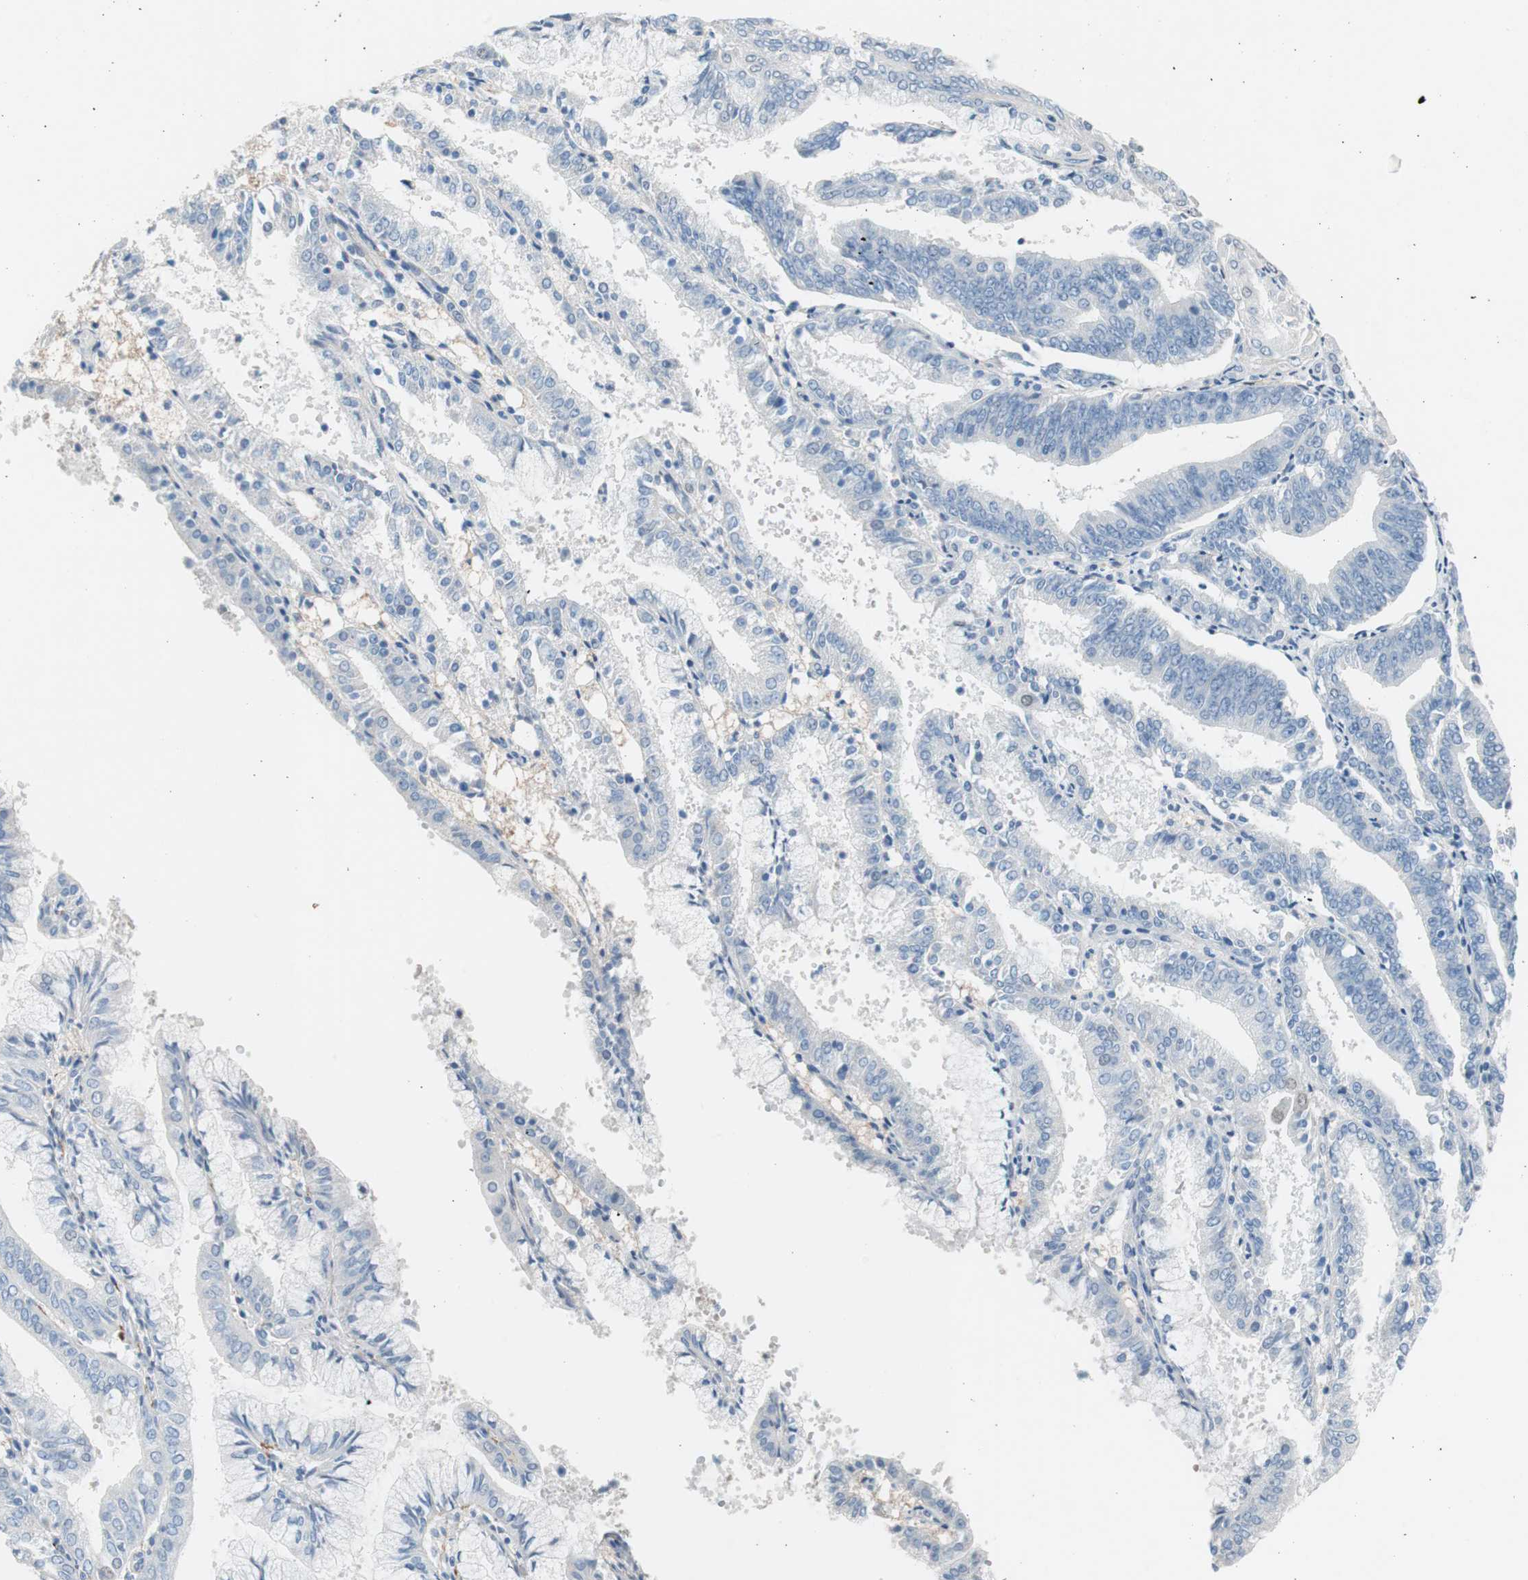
{"staining": {"intensity": "negative", "quantity": "none", "location": "none"}, "tissue": "endometrial cancer", "cell_type": "Tumor cells", "image_type": "cancer", "snomed": [{"axis": "morphology", "description": "Adenocarcinoma, NOS"}, {"axis": "topography", "description": "Endometrium"}], "caption": "High magnification brightfield microscopy of endometrial cancer stained with DAB (brown) and counterstained with hematoxylin (blue): tumor cells show no significant expression.", "gene": "FOSL1", "patient": {"sex": "female", "age": 63}}